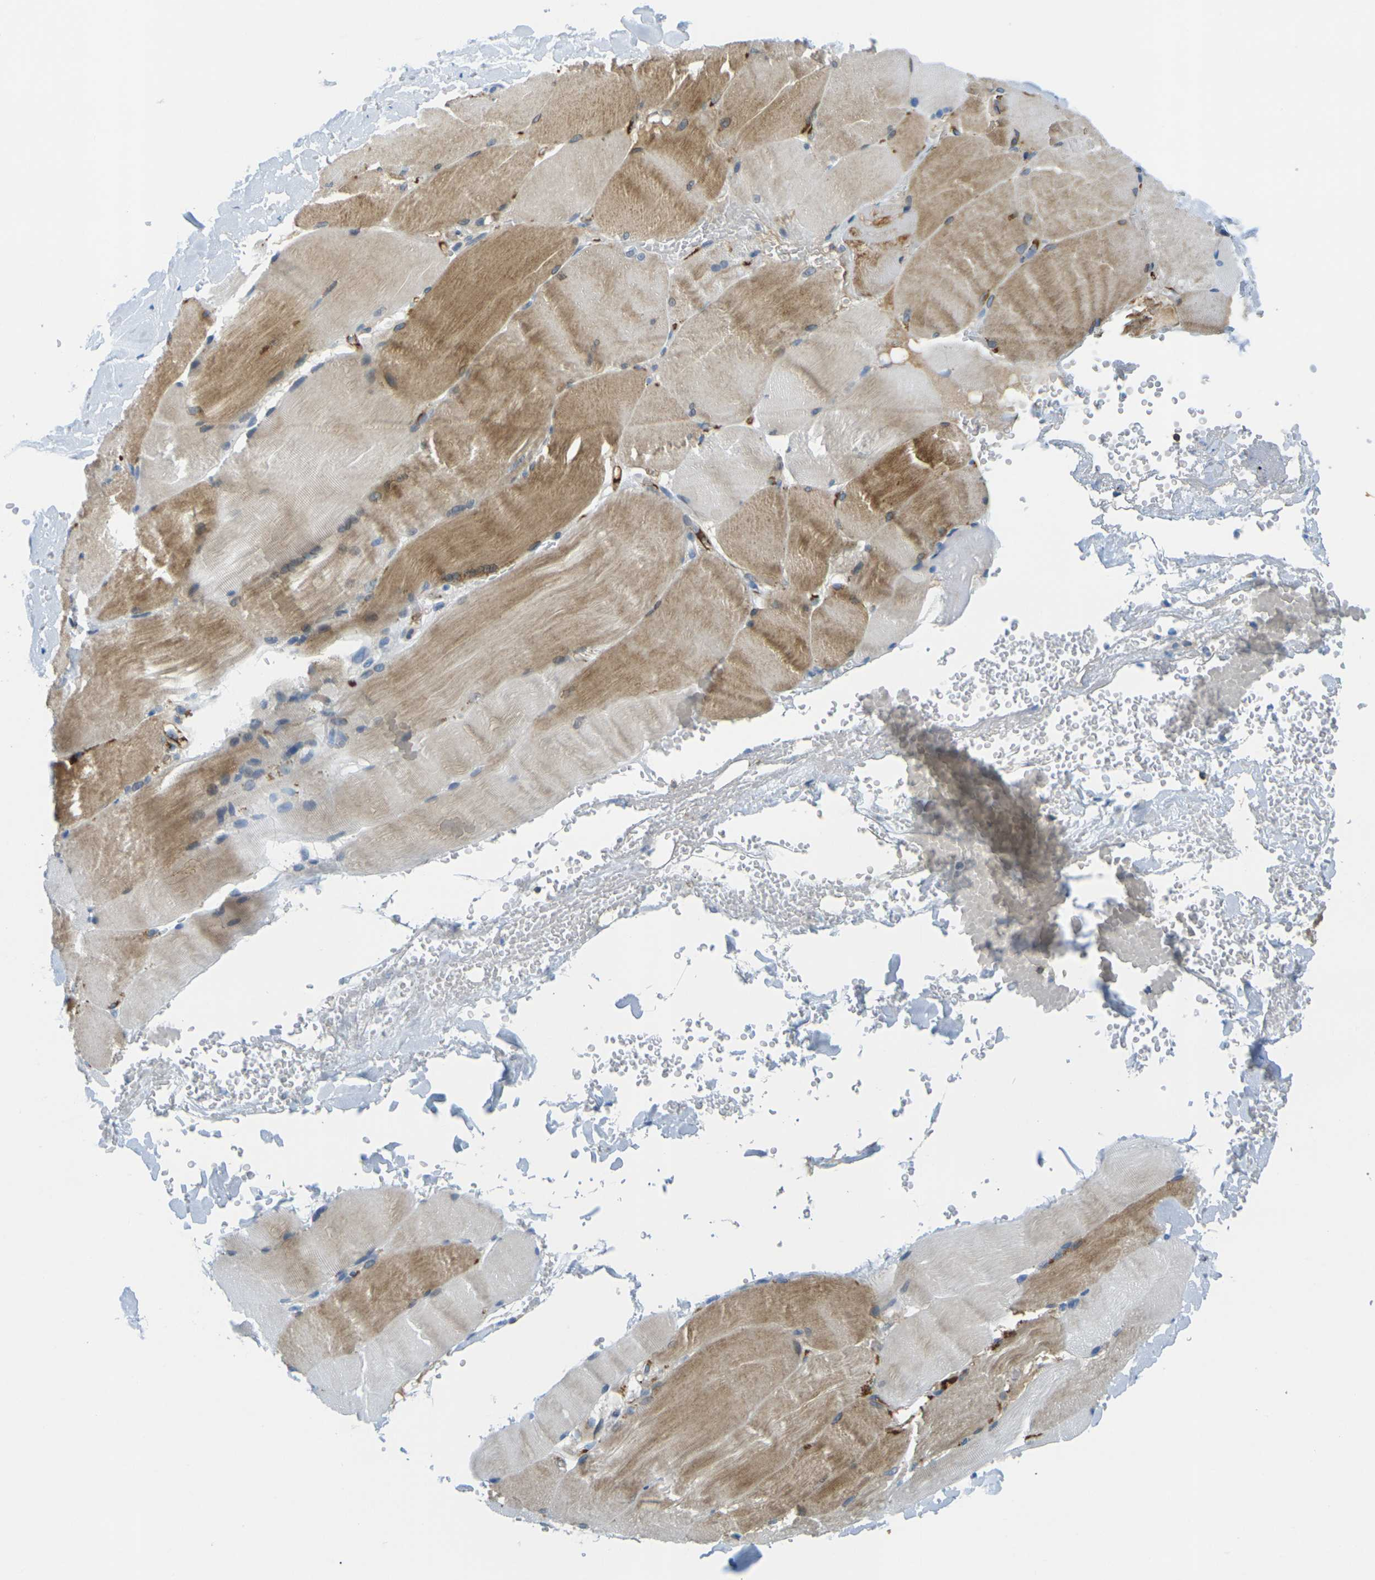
{"staining": {"intensity": "moderate", "quantity": "25%-75%", "location": "cytoplasmic/membranous"}, "tissue": "skeletal muscle", "cell_type": "Myocytes", "image_type": "normal", "snomed": [{"axis": "morphology", "description": "Normal tissue, NOS"}, {"axis": "topography", "description": "Skin"}, {"axis": "topography", "description": "Skeletal muscle"}], "caption": "Protein expression analysis of unremarkable skeletal muscle shows moderate cytoplasmic/membranous expression in approximately 25%-75% of myocytes.", "gene": "CD3D", "patient": {"sex": "male", "age": 83}}